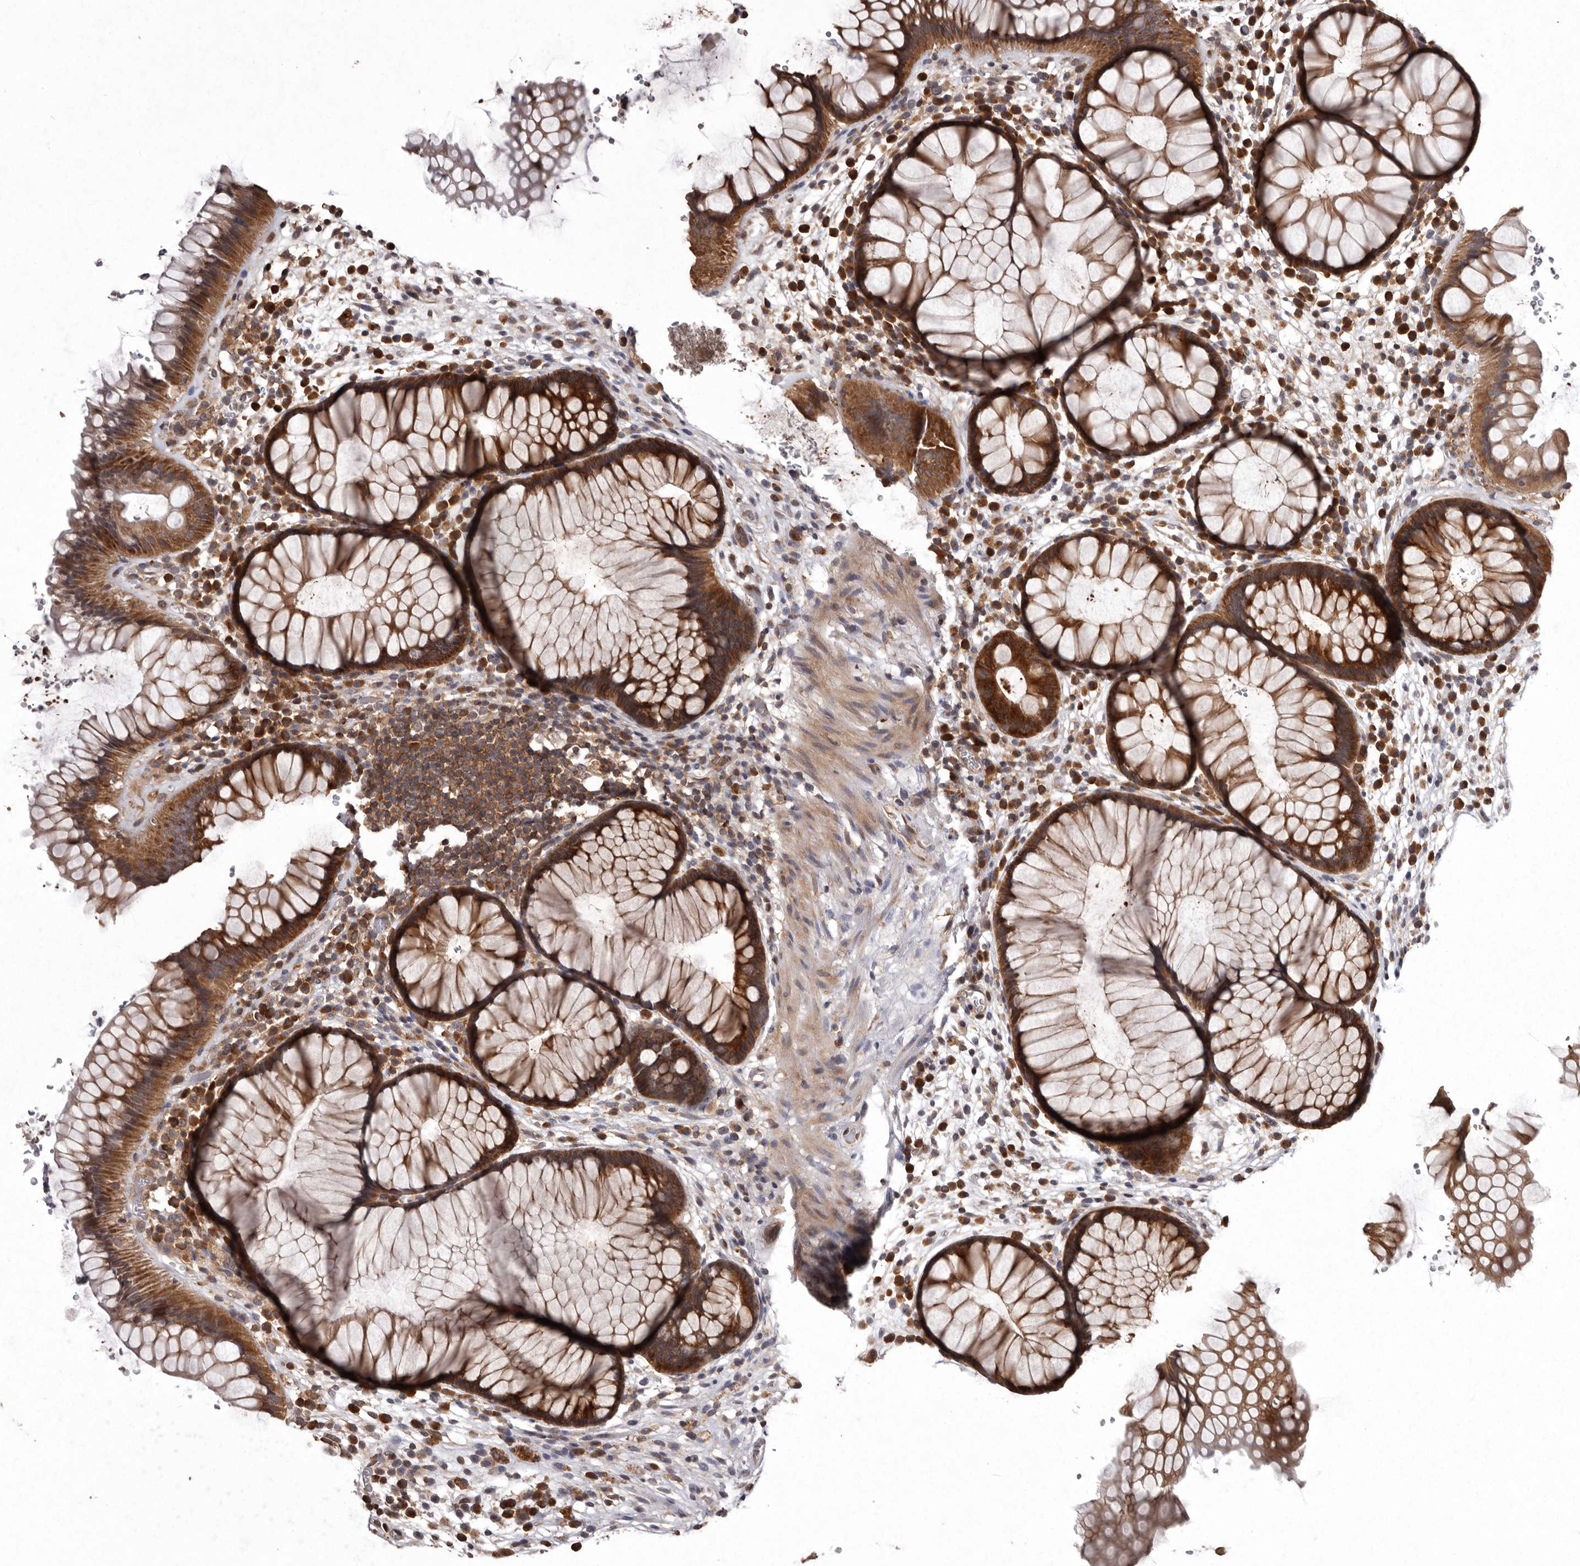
{"staining": {"intensity": "strong", "quantity": ">75%", "location": "cytoplasmic/membranous"}, "tissue": "rectum", "cell_type": "Glandular cells", "image_type": "normal", "snomed": [{"axis": "morphology", "description": "Normal tissue, NOS"}, {"axis": "topography", "description": "Rectum"}], "caption": "Immunohistochemistry (IHC) micrograph of unremarkable rectum: human rectum stained using immunohistochemistry (IHC) demonstrates high levels of strong protein expression localized specifically in the cytoplasmic/membranous of glandular cells, appearing as a cytoplasmic/membranous brown color.", "gene": "DARS1", "patient": {"sex": "male", "age": 51}}